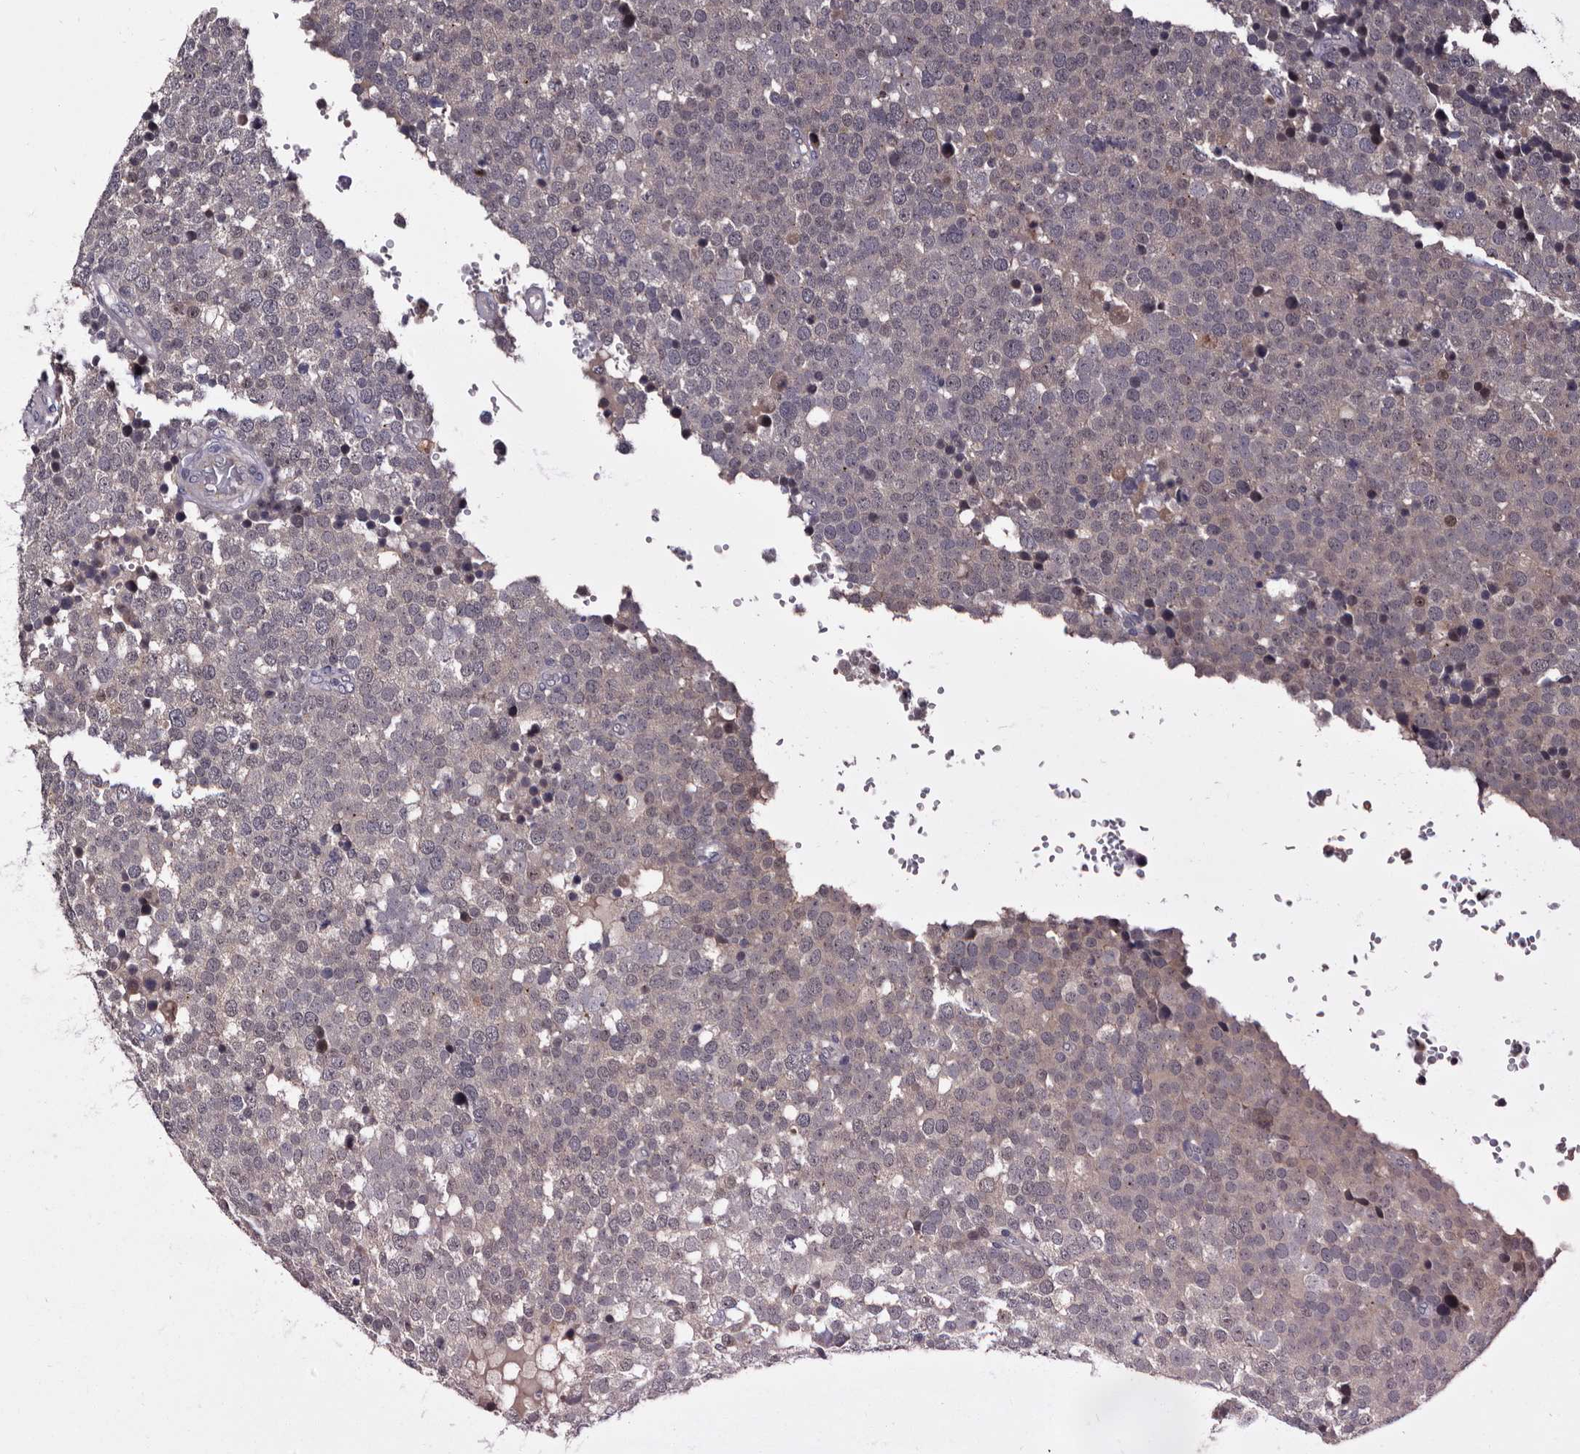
{"staining": {"intensity": "negative", "quantity": "none", "location": "none"}, "tissue": "testis cancer", "cell_type": "Tumor cells", "image_type": "cancer", "snomed": [{"axis": "morphology", "description": "Seminoma, NOS"}, {"axis": "topography", "description": "Testis"}], "caption": "Testis cancer was stained to show a protein in brown. There is no significant expression in tumor cells. (DAB (3,3'-diaminobenzidine) immunohistochemistry with hematoxylin counter stain).", "gene": "LANCL2", "patient": {"sex": "male", "age": 71}}